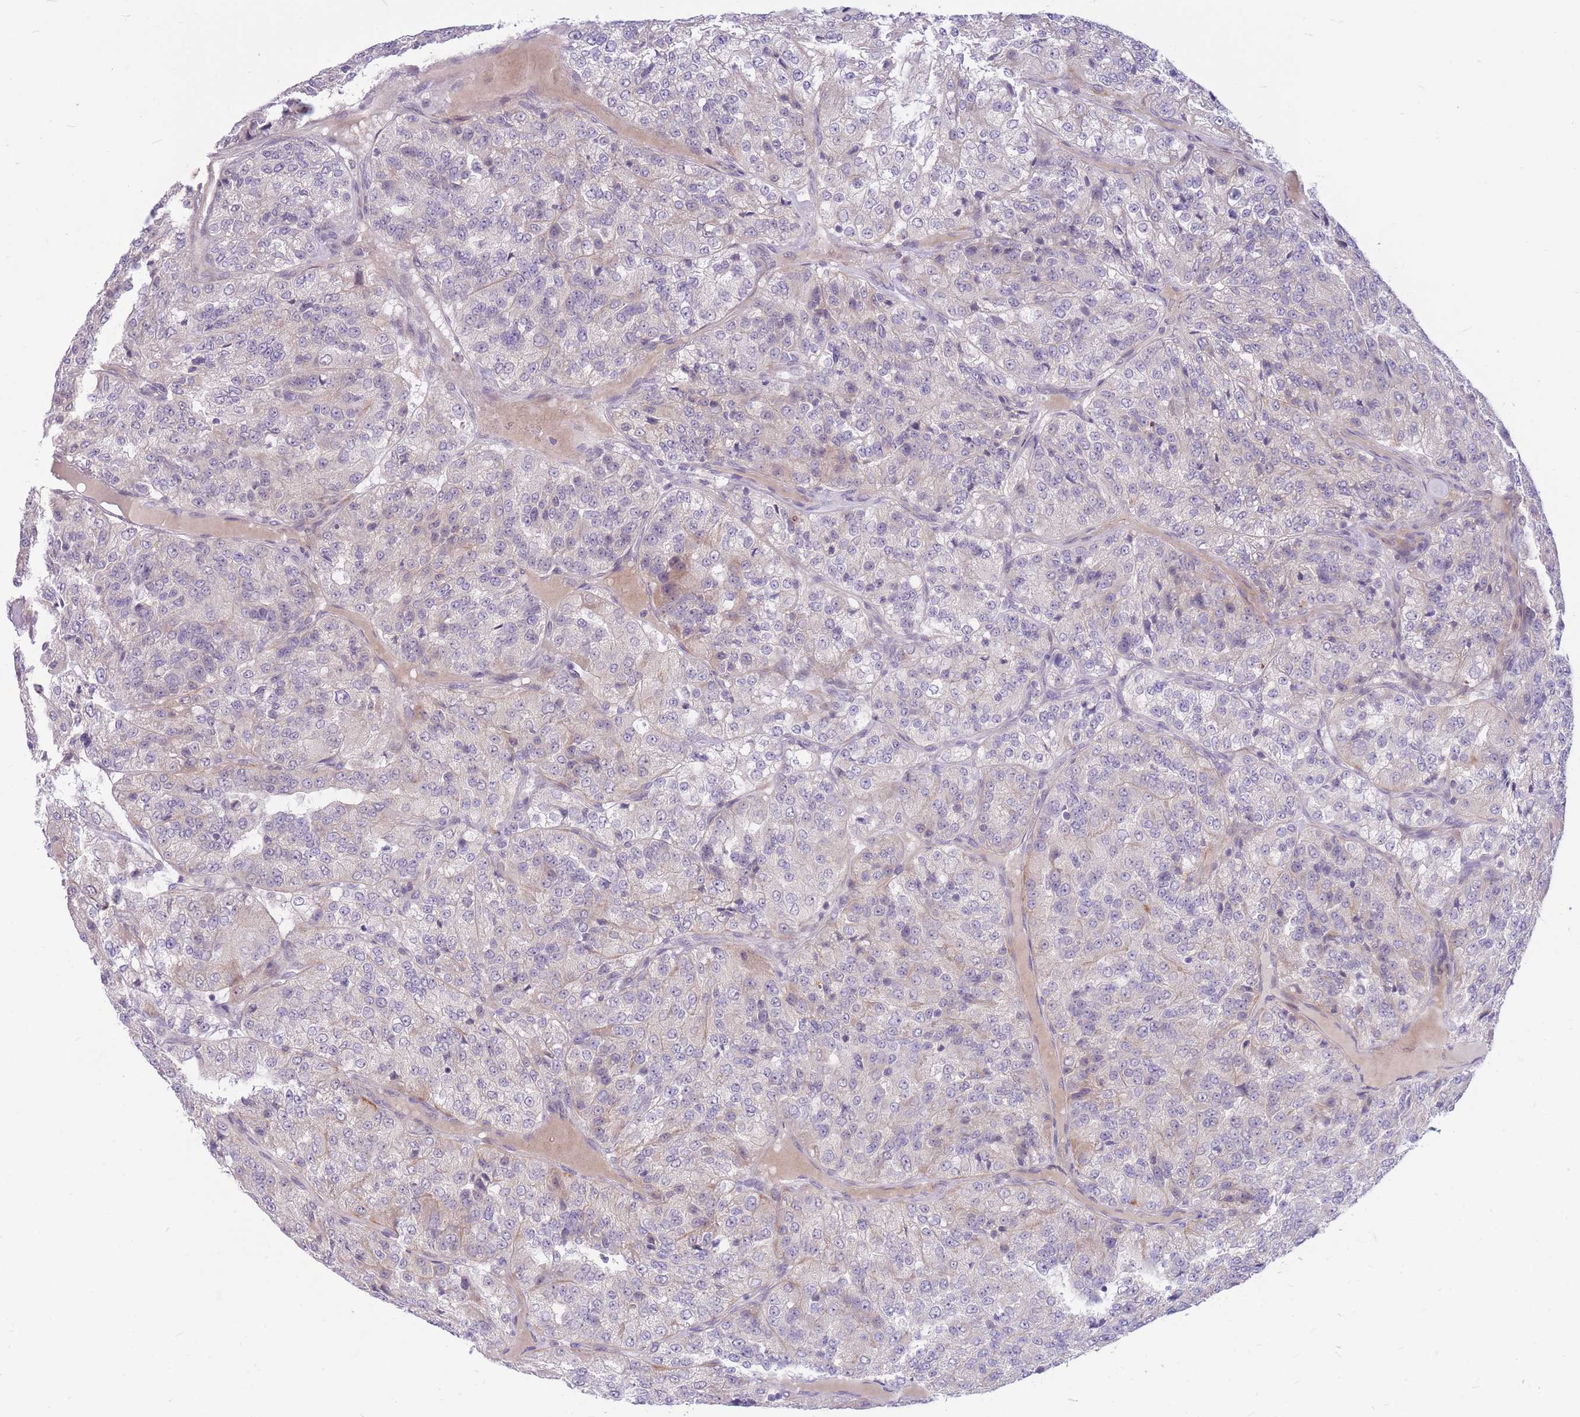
{"staining": {"intensity": "weak", "quantity": "<25%", "location": "cytoplasmic/membranous,nuclear"}, "tissue": "renal cancer", "cell_type": "Tumor cells", "image_type": "cancer", "snomed": [{"axis": "morphology", "description": "Adenocarcinoma, NOS"}, {"axis": "topography", "description": "Kidney"}], "caption": "An image of renal cancer (adenocarcinoma) stained for a protein demonstrates no brown staining in tumor cells.", "gene": "ERCC2", "patient": {"sex": "female", "age": 63}}